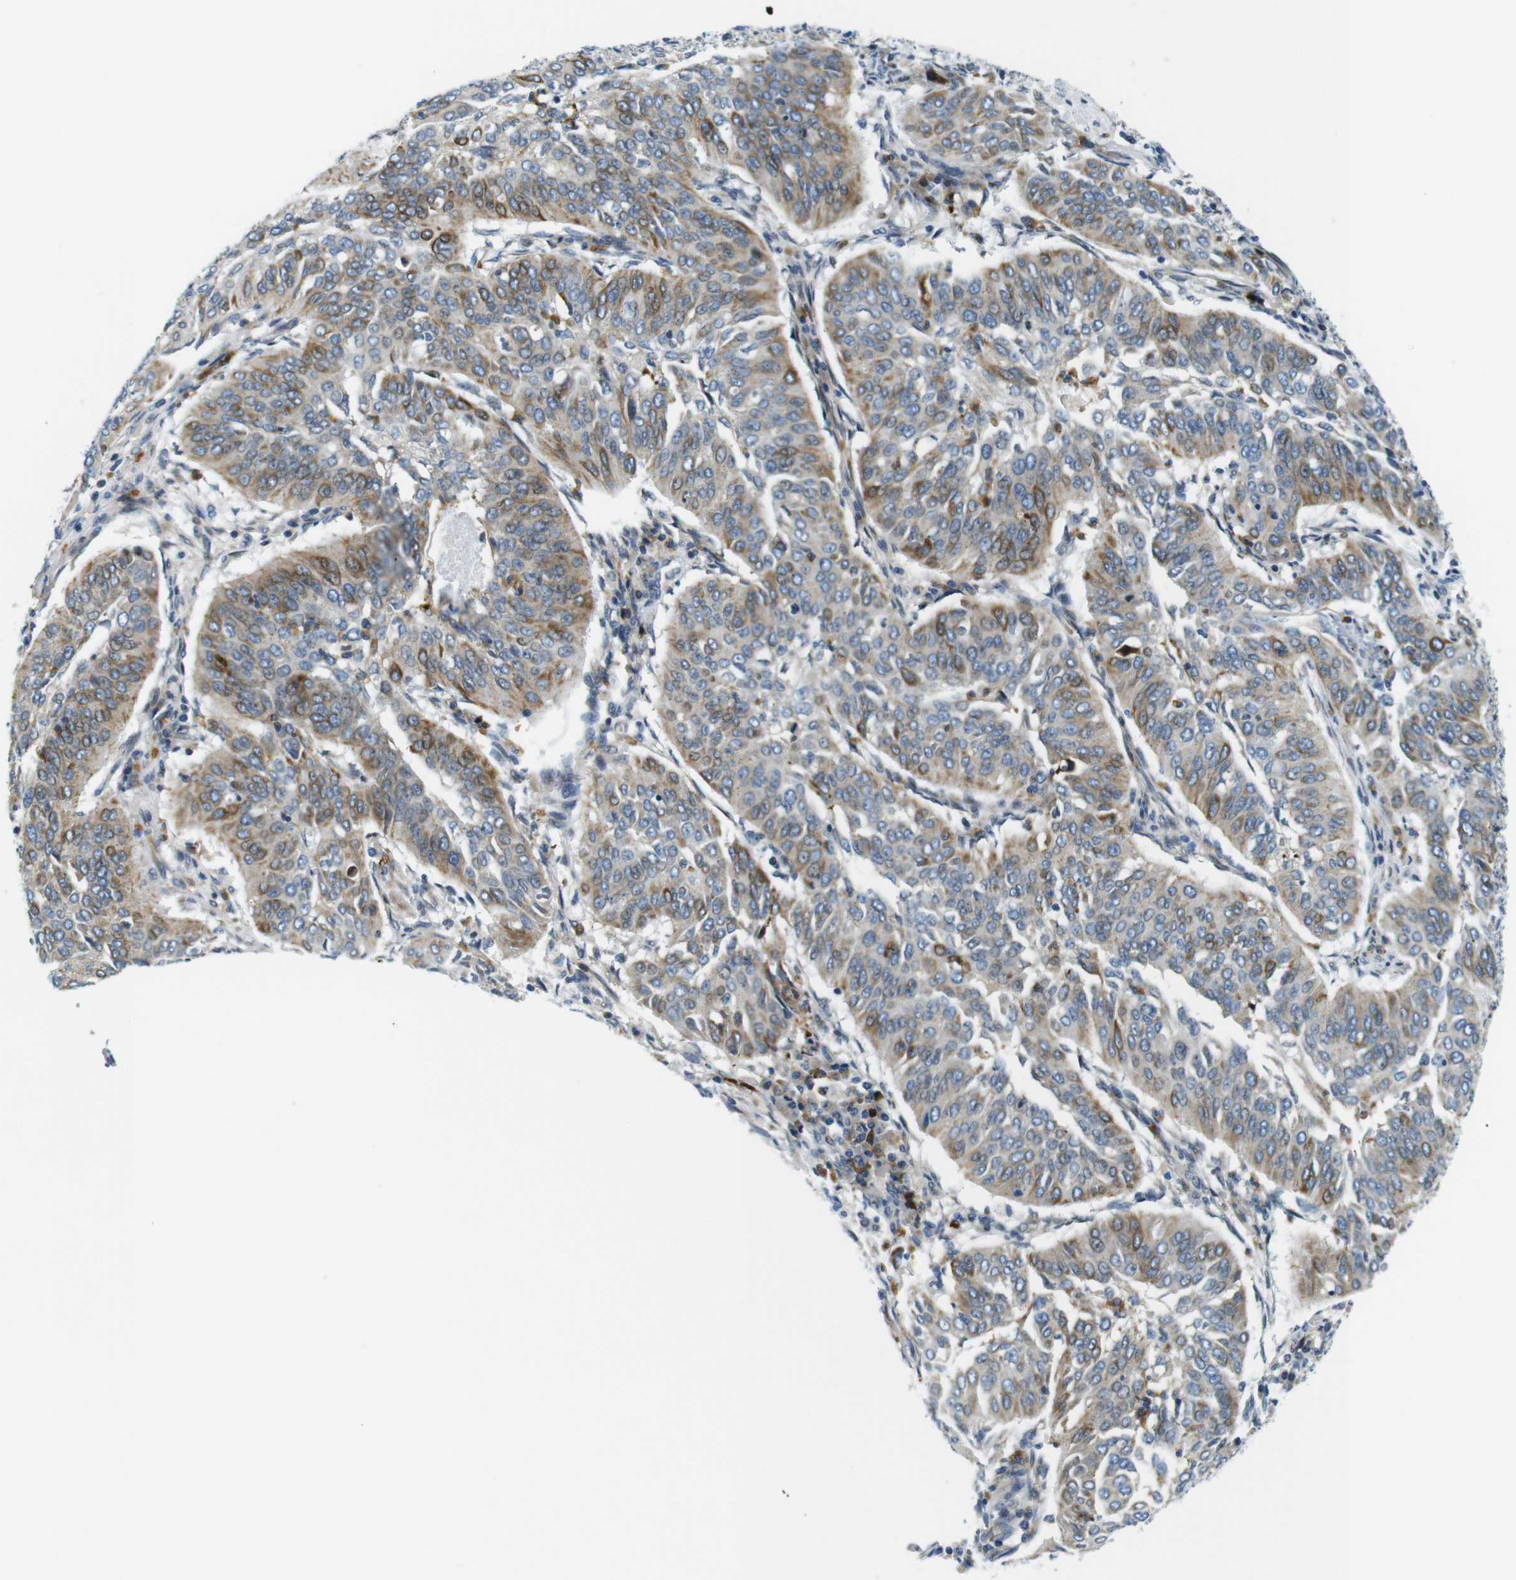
{"staining": {"intensity": "moderate", "quantity": "25%-75%", "location": "cytoplasmic/membranous"}, "tissue": "cervical cancer", "cell_type": "Tumor cells", "image_type": "cancer", "snomed": [{"axis": "morphology", "description": "Normal tissue, NOS"}, {"axis": "morphology", "description": "Squamous cell carcinoma, NOS"}, {"axis": "topography", "description": "Cervix"}], "caption": "Immunohistochemistry staining of cervical squamous cell carcinoma, which displays medium levels of moderate cytoplasmic/membranous staining in about 25%-75% of tumor cells indicating moderate cytoplasmic/membranous protein expression. The staining was performed using DAB (brown) for protein detection and nuclei were counterstained in hematoxylin (blue).", "gene": "ZDHHC3", "patient": {"sex": "female", "age": 39}}